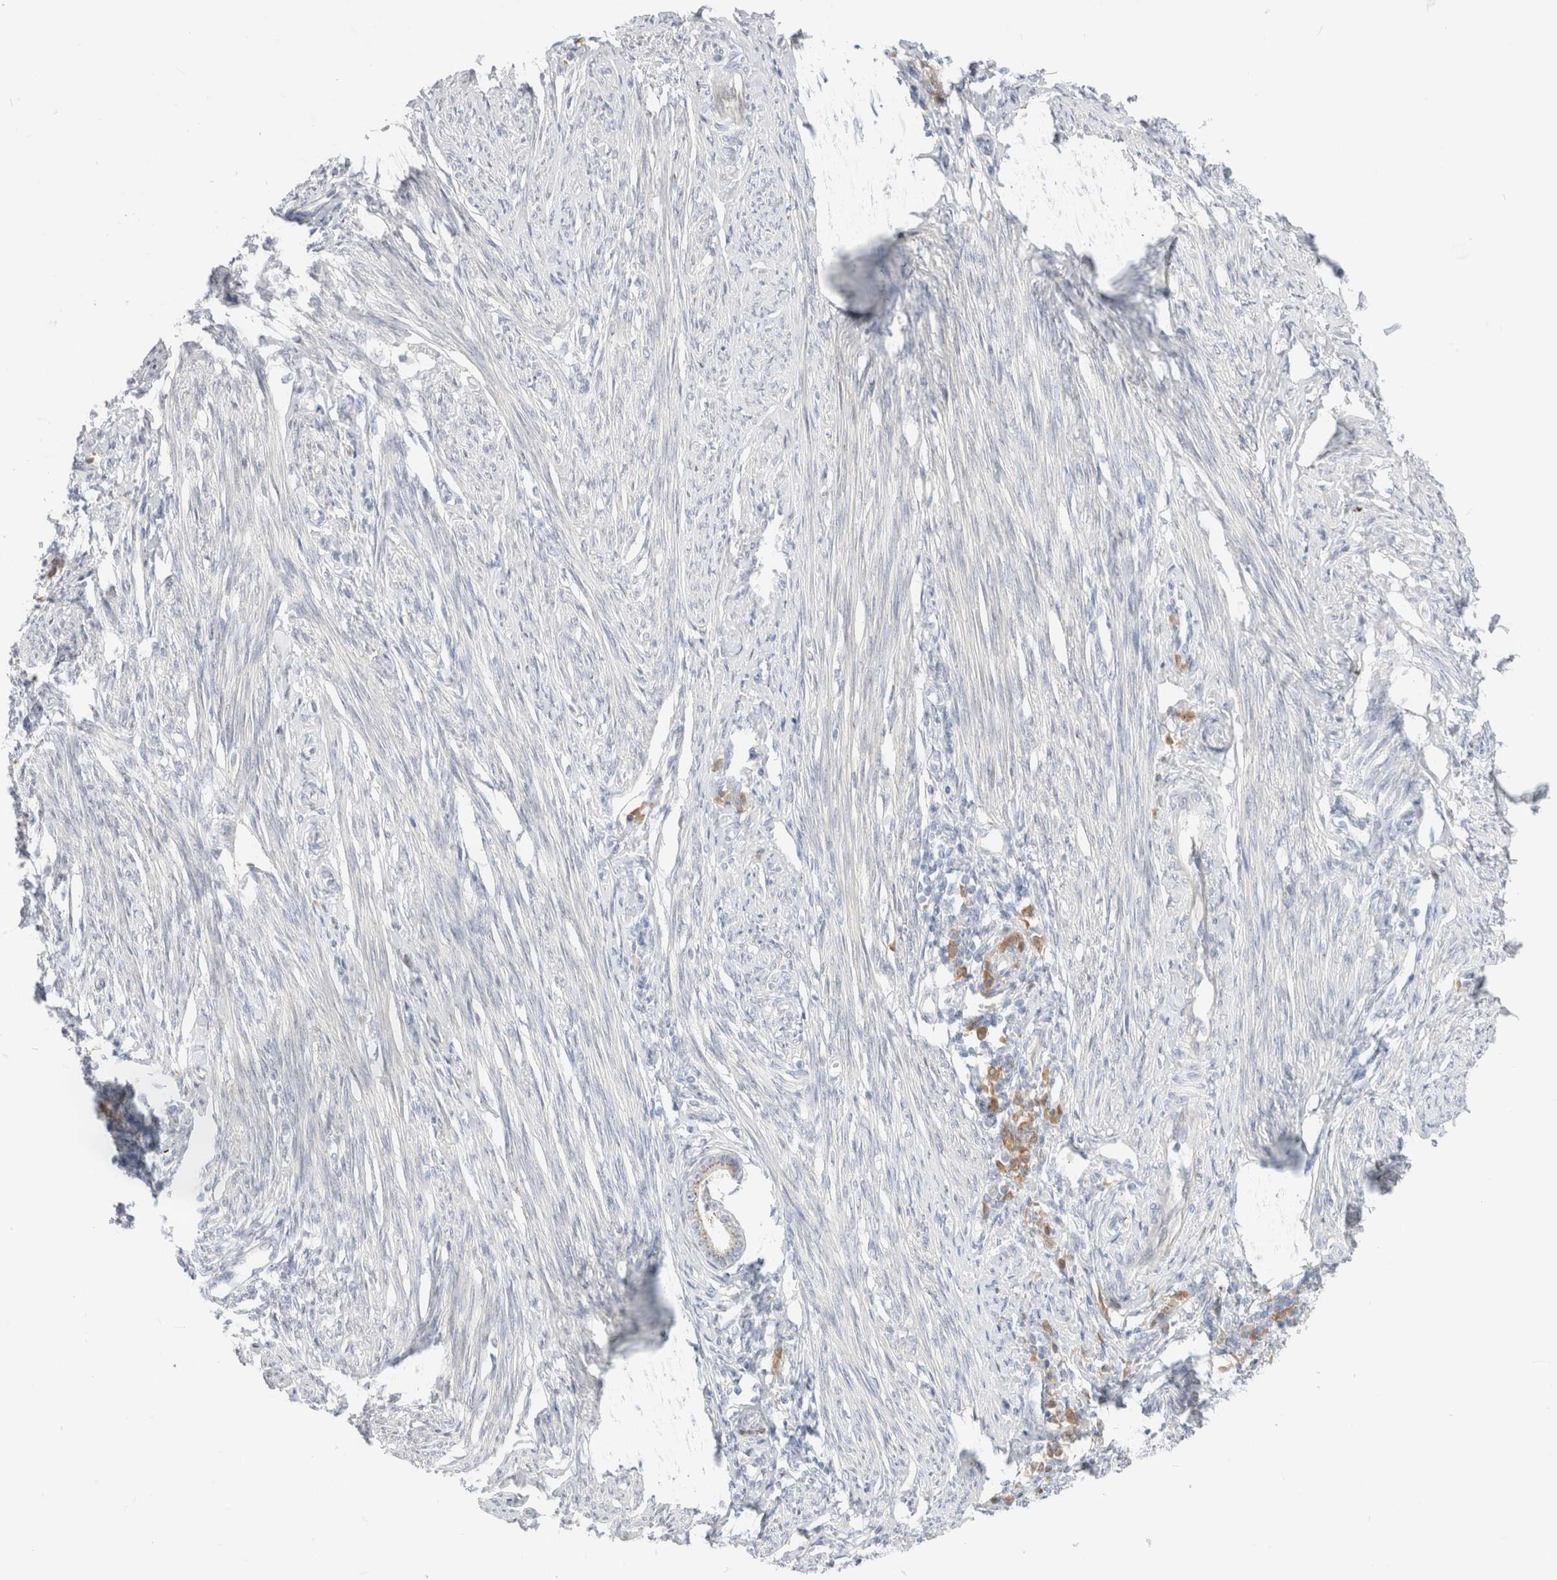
{"staining": {"intensity": "negative", "quantity": "none", "location": "none"}, "tissue": "endometrium", "cell_type": "Cells in endometrial stroma", "image_type": "normal", "snomed": [{"axis": "morphology", "description": "Normal tissue, NOS"}, {"axis": "topography", "description": "Endometrium"}], "caption": "A histopathology image of endometrium stained for a protein exhibits no brown staining in cells in endometrial stroma.", "gene": "EFCAB13", "patient": {"sex": "female", "age": 56}}